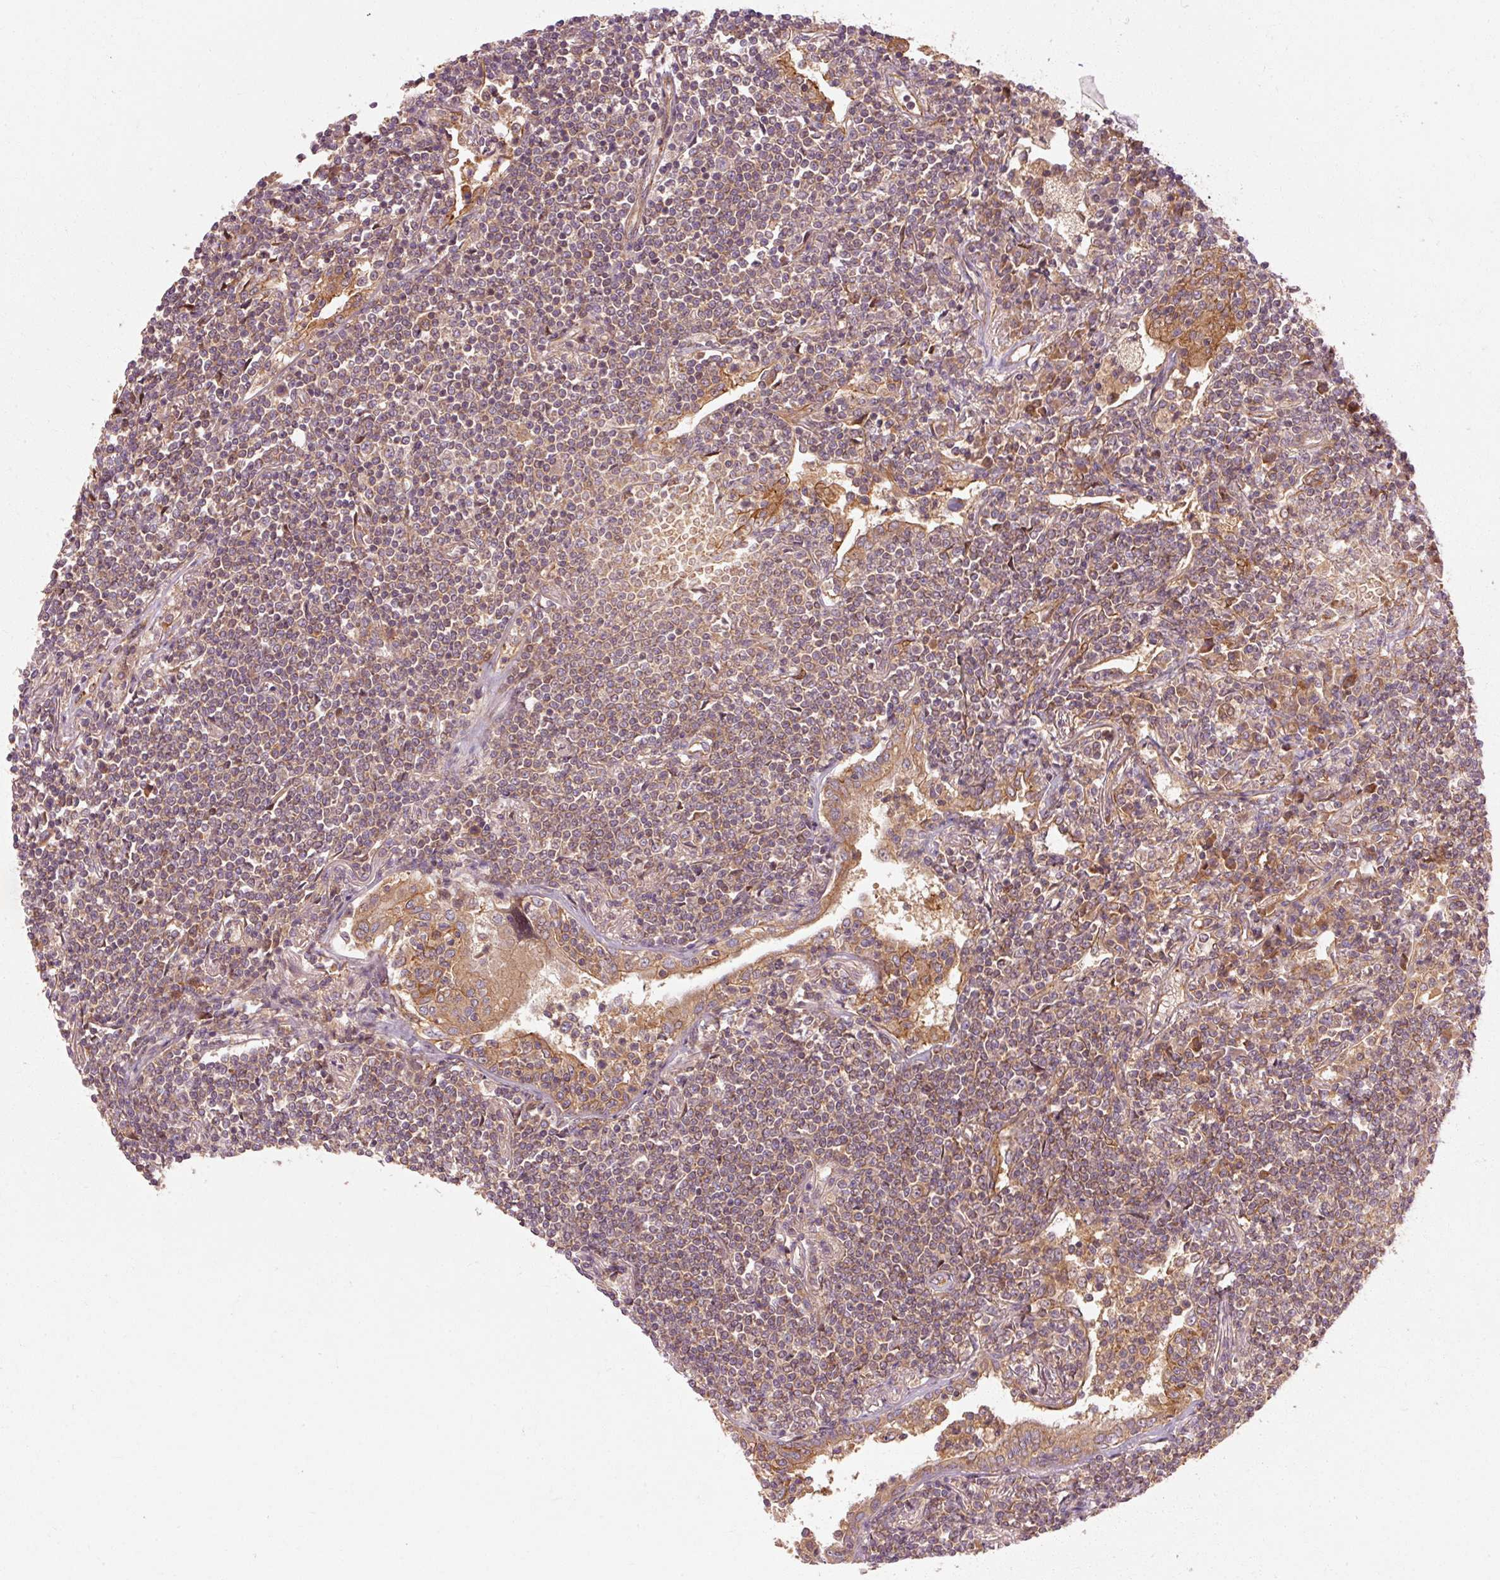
{"staining": {"intensity": "weak", "quantity": ">75%", "location": "cytoplasmic/membranous"}, "tissue": "lymphoma", "cell_type": "Tumor cells", "image_type": "cancer", "snomed": [{"axis": "morphology", "description": "Malignant lymphoma, non-Hodgkin's type, Low grade"}, {"axis": "topography", "description": "Lung"}], "caption": "Weak cytoplasmic/membranous staining for a protein is present in approximately >75% of tumor cells of lymphoma using IHC.", "gene": "CTNNA1", "patient": {"sex": "female", "age": 71}}